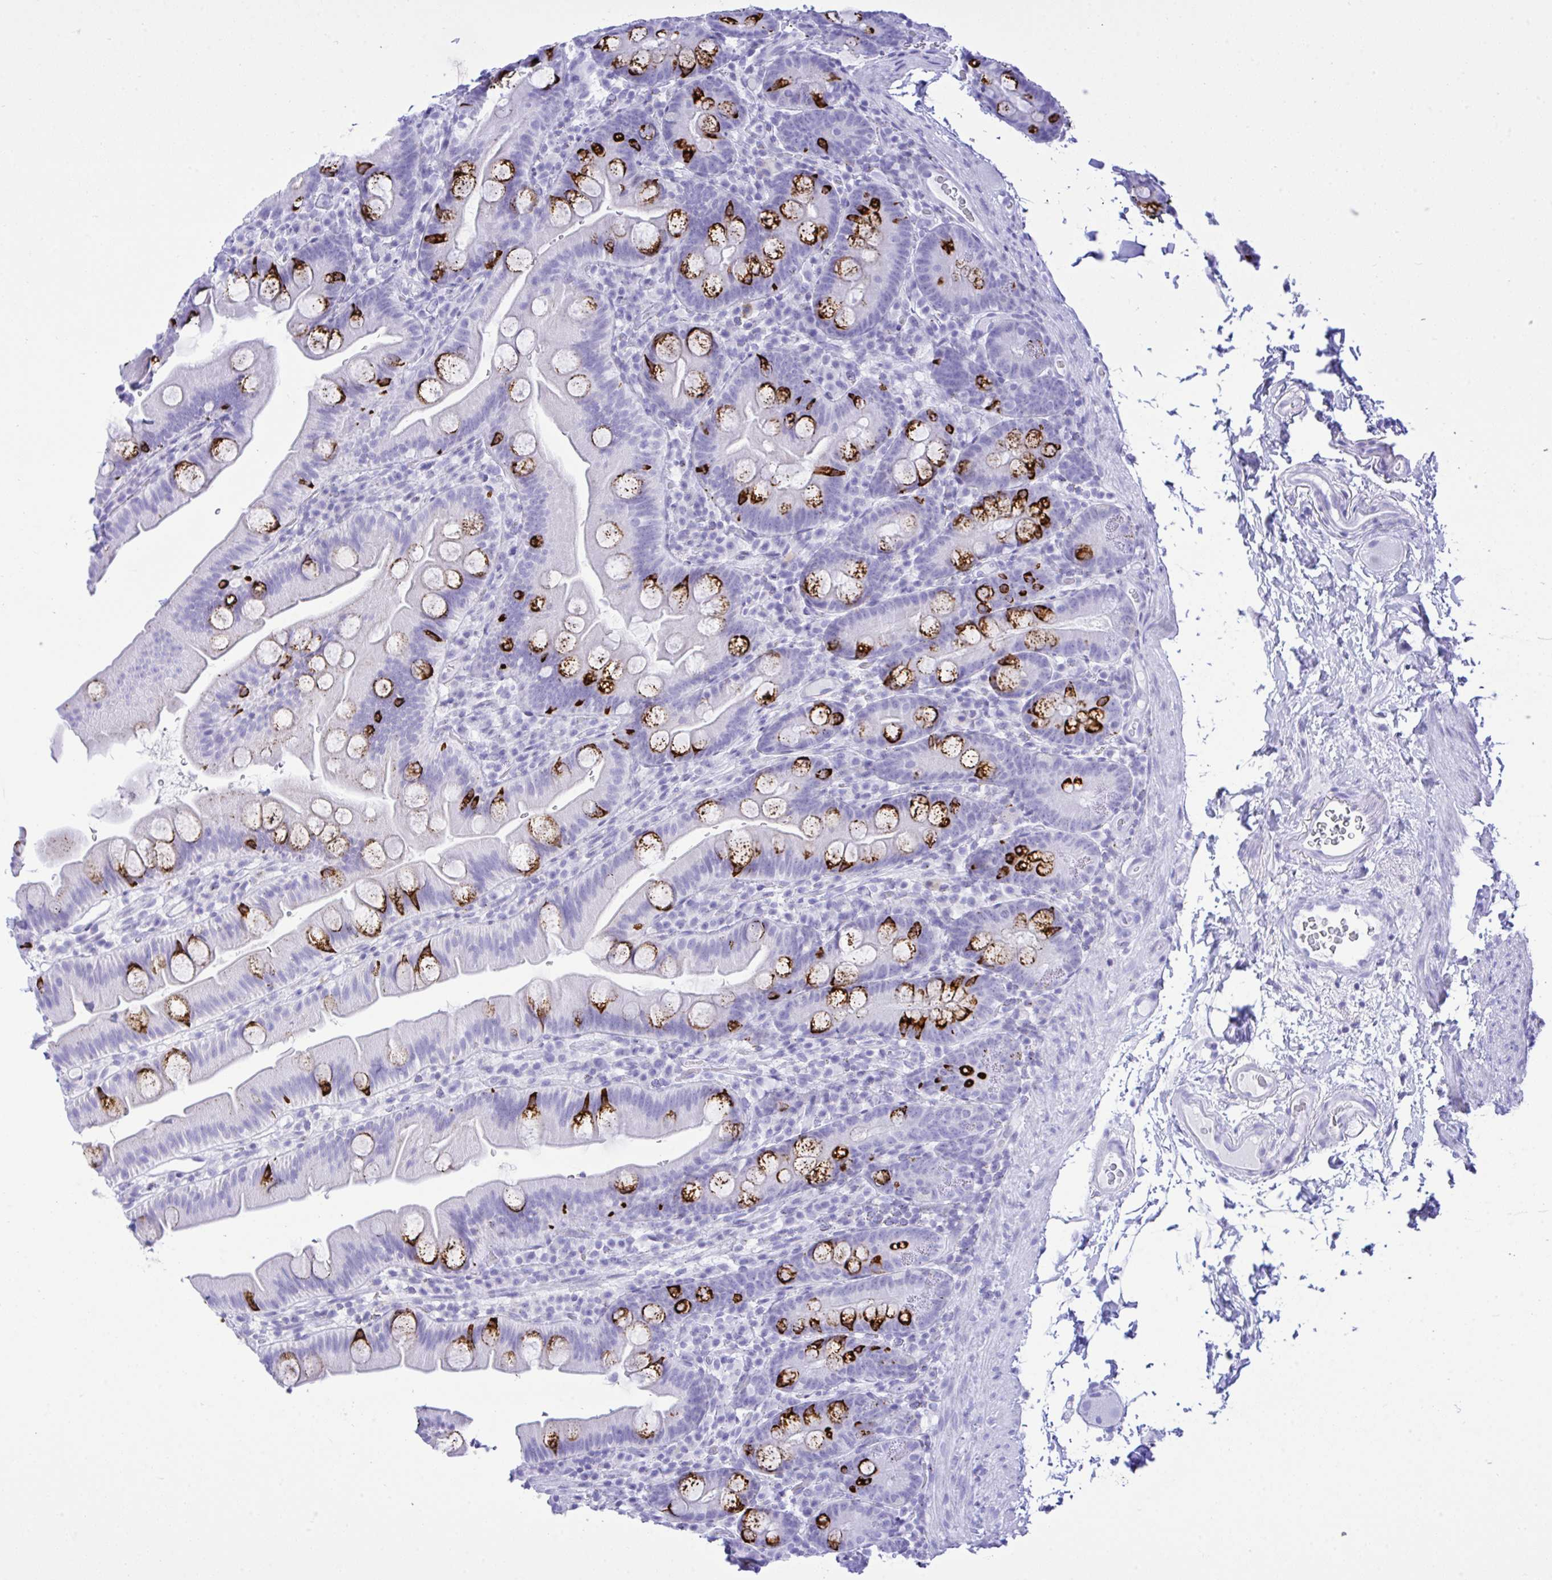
{"staining": {"intensity": "strong", "quantity": "25%-75%", "location": "cytoplasmic/membranous"}, "tissue": "small intestine", "cell_type": "Glandular cells", "image_type": "normal", "snomed": [{"axis": "morphology", "description": "Normal tissue, NOS"}, {"axis": "topography", "description": "Small intestine"}], "caption": "Immunohistochemical staining of unremarkable small intestine demonstrates 25%-75% levels of strong cytoplasmic/membranous protein expression in about 25%-75% of glandular cells.", "gene": "SELENOV", "patient": {"sex": "female", "age": 68}}